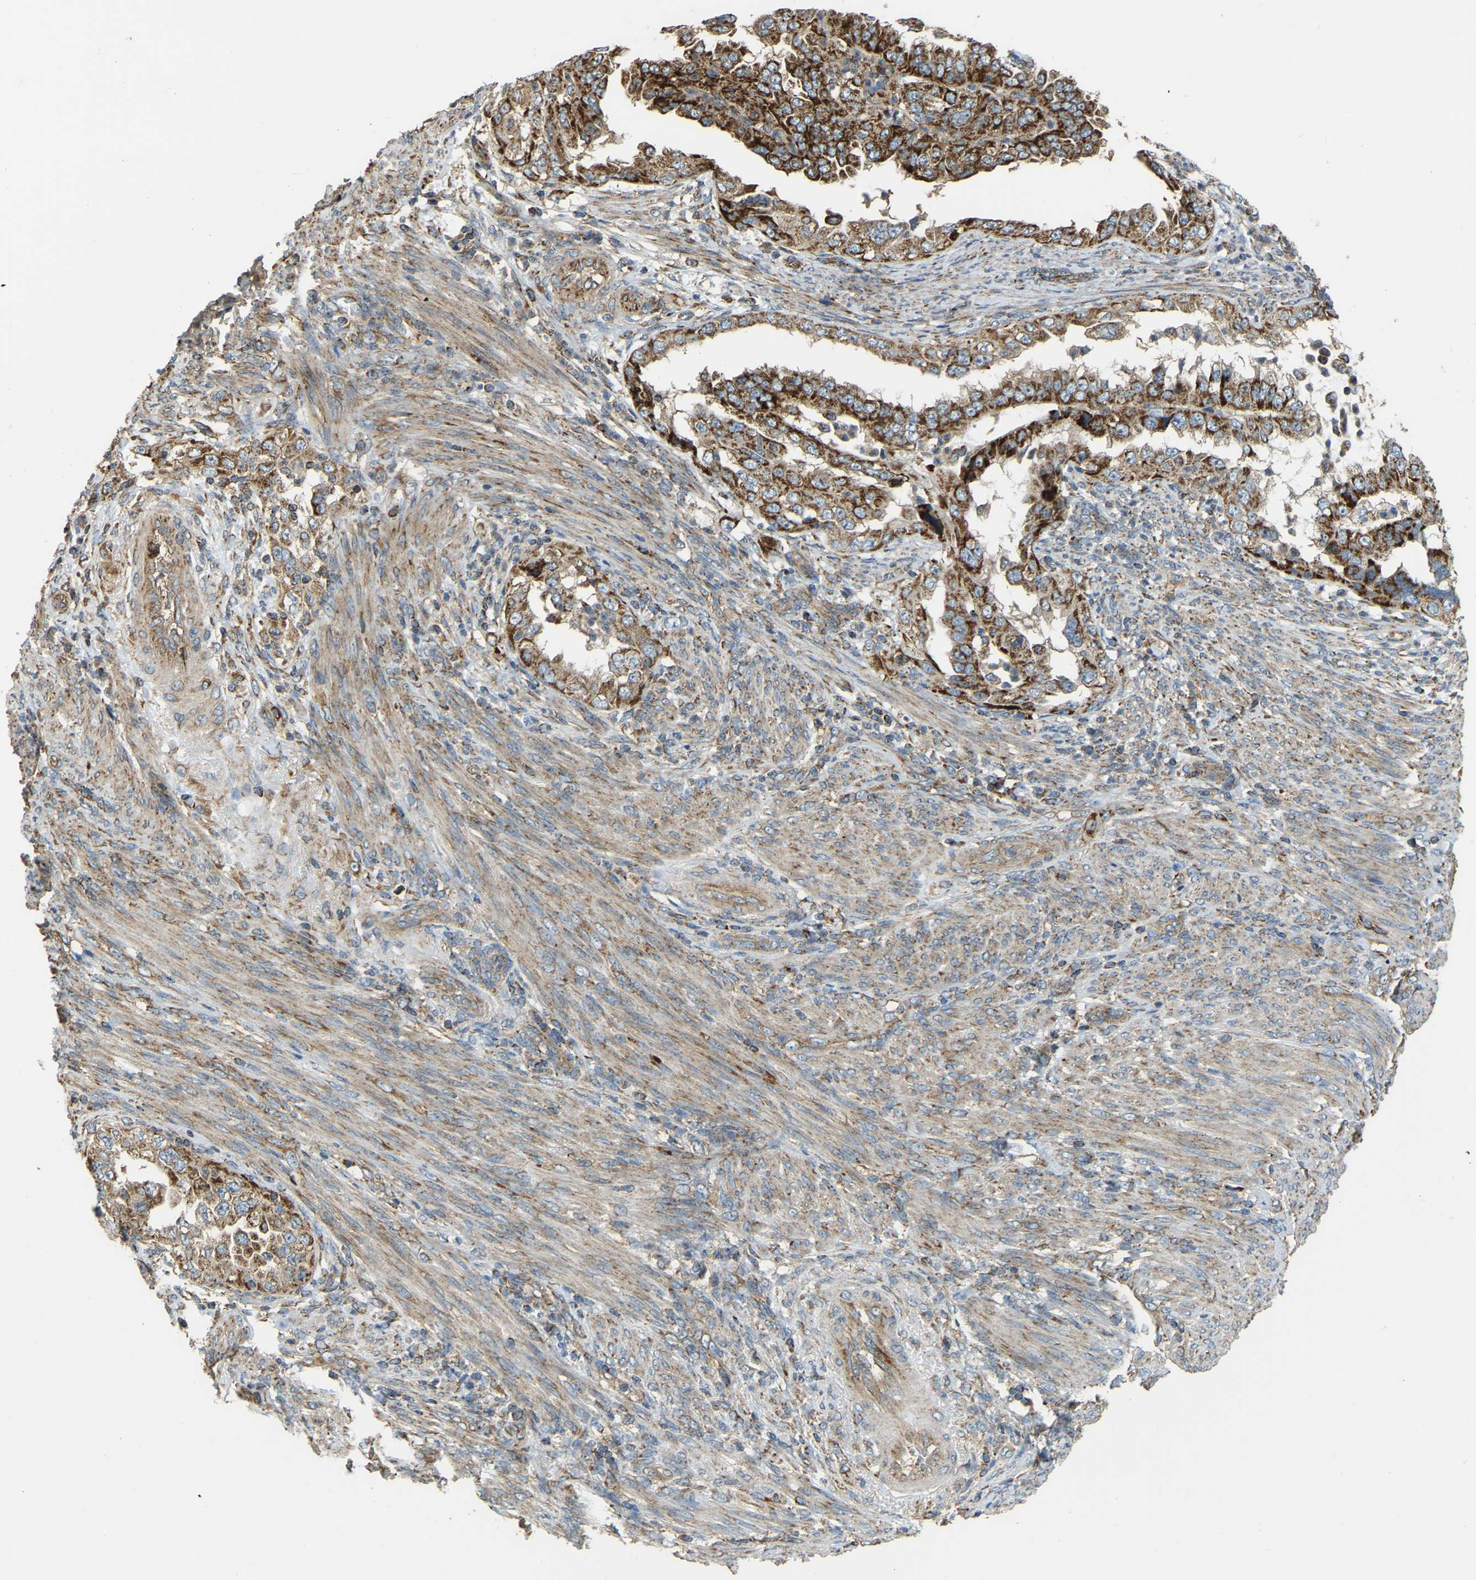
{"staining": {"intensity": "strong", "quantity": ">75%", "location": "cytoplasmic/membranous"}, "tissue": "endometrial cancer", "cell_type": "Tumor cells", "image_type": "cancer", "snomed": [{"axis": "morphology", "description": "Adenocarcinoma, NOS"}, {"axis": "topography", "description": "Endometrium"}], "caption": "The immunohistochemical stain highlights strong cytoplasmic/membranous expression in tumor cells of endometrial cancer (adenocarcinoma) tissue.", "gene": "PSMD7", "patient": {"sex": "female", "age": 85}}